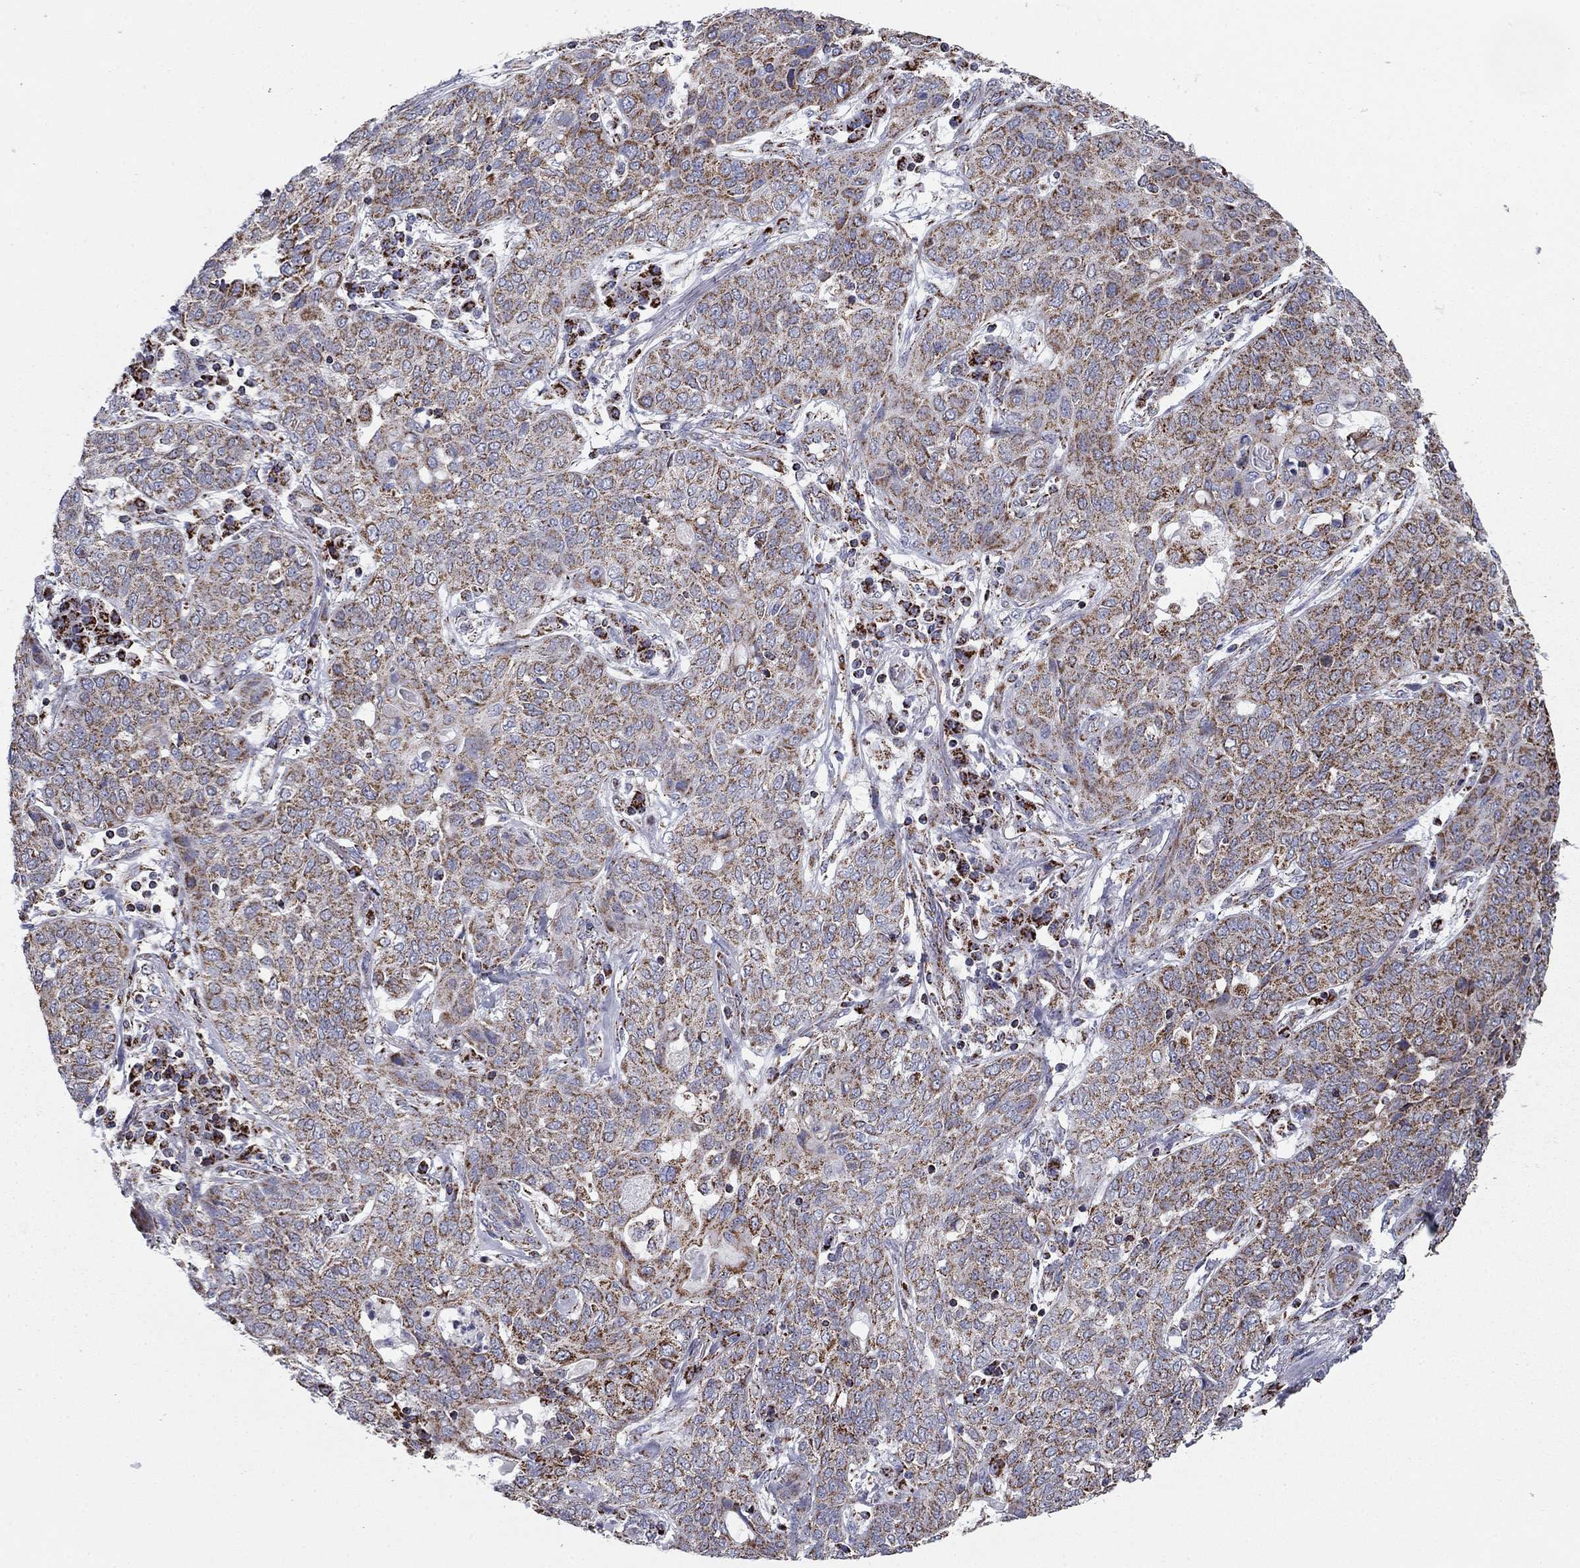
{"staining": {"intensity": "moderate", "quantity": "25%-75%", "location": "cytoplasmic/membranous"}, "tissue": "lung cancer", "cell_type": "Tumor cells", "image_type": "cancer", "snomed": [{"axis": "morphology", "description": "Squamous cell carcinoma, NOS"}, {"axis": "topography", "description": "Lung"}], "caption": "Immunohistochemistry (IHC) micrograph of human lung squamous cell carcinoma stained for a protein (brown), which shows medium levels of moderate cytoplasmic/membranous staining in about 25%-75% of tumor cells.", "gene": "NDUFV1", "patient": {"sex": "female", "age": 70}}